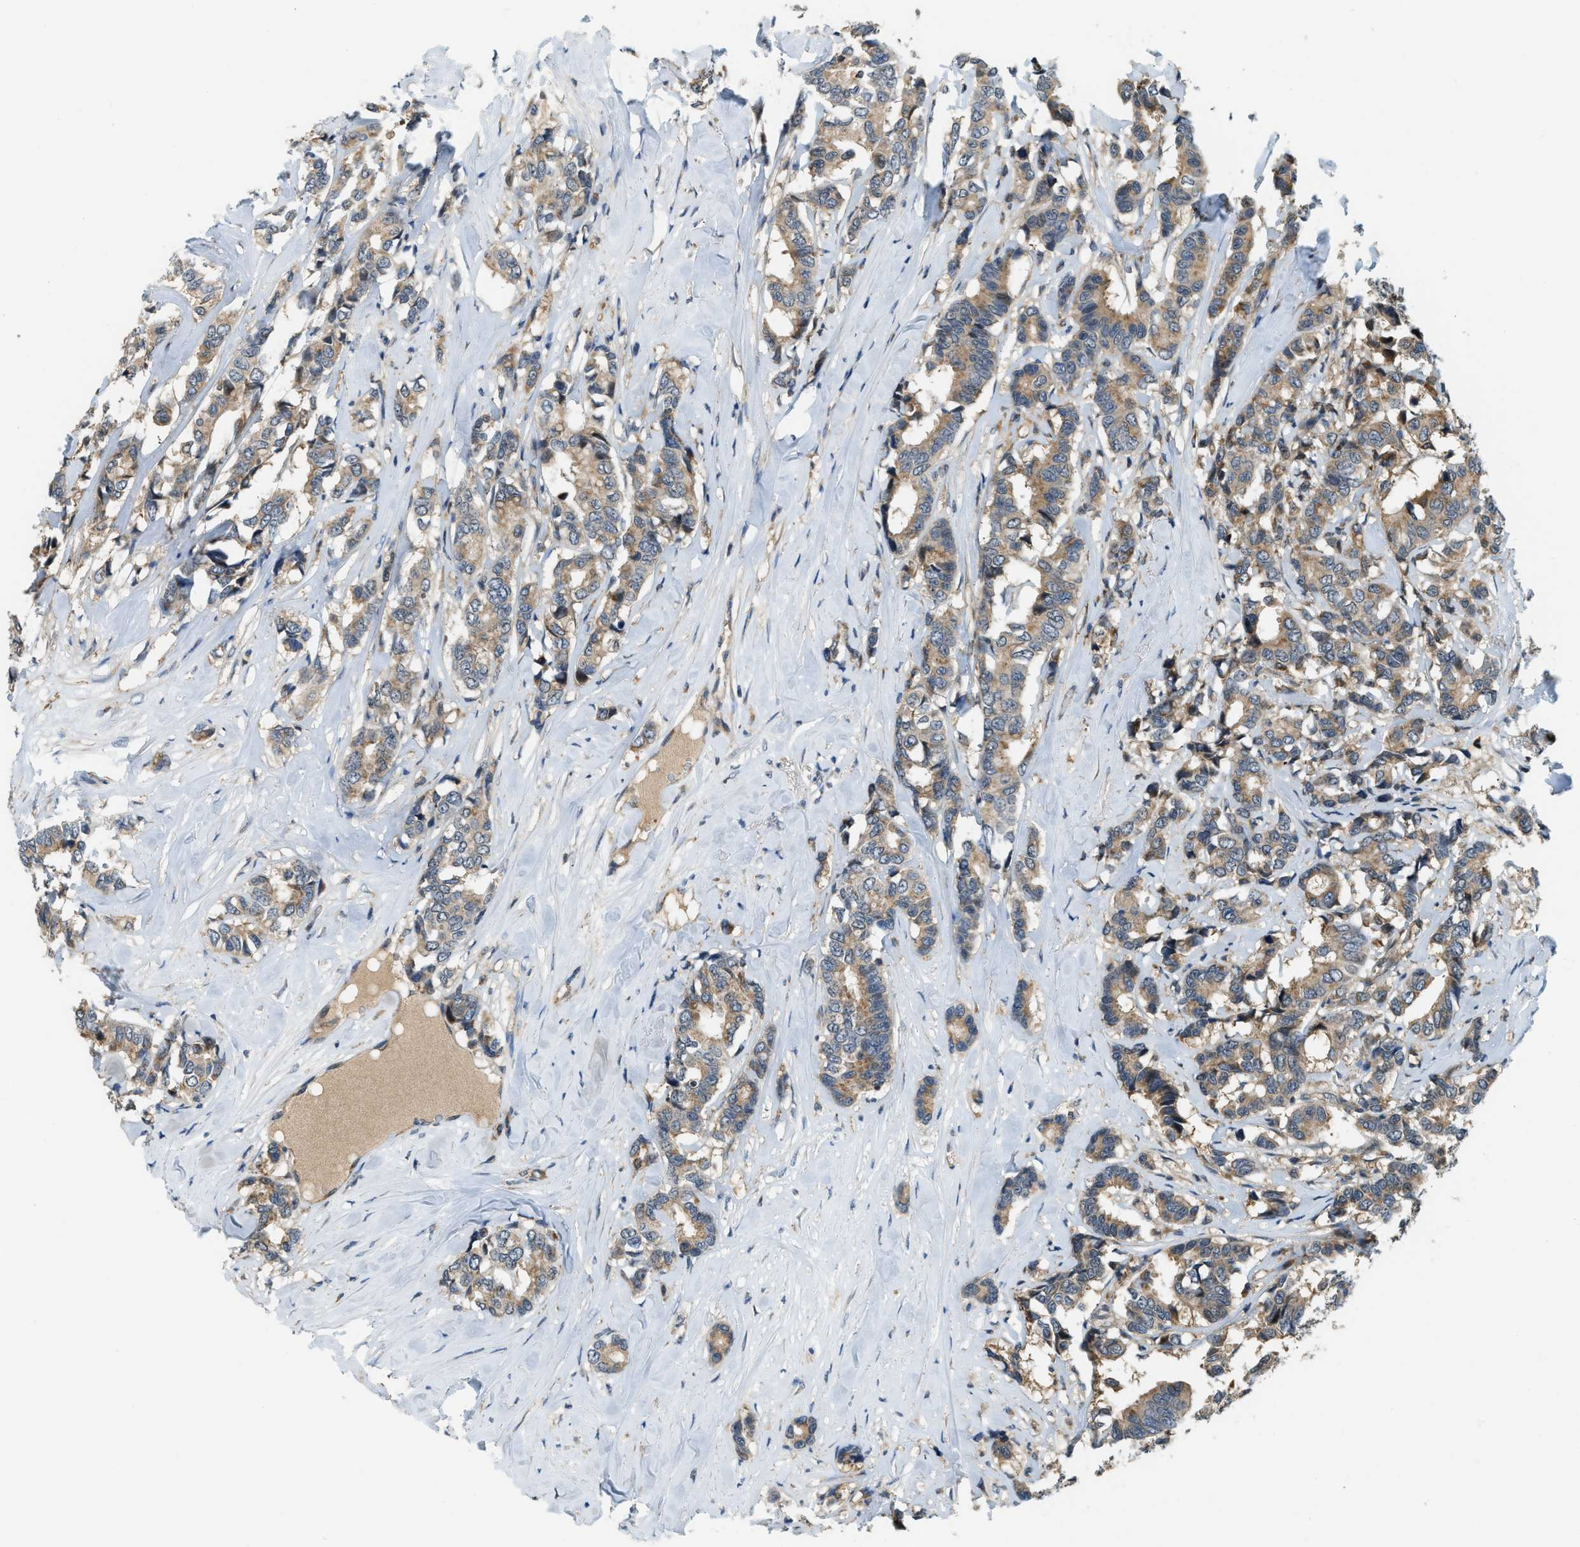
{"staining": {"intensity": "weak", "quantity": ">75%", "location": "cytoplasmic/membranous"}, "tissue": "breast cancer", "cell_type": "Tumor cells", "image_type": "cancer", "snomed": [{"axis": "morphology", "description": "Duct carcinoma"}, {"axis": "topography", "description": "Breast"}], "caption": "Human breast invasive ductal carcinoma stained with a brown dye demonstrates weak cytoplasmic/membranous positive staining in approximately >75% of tumor cells.", "gene": "STARD3NL", "patient": {"sex": "female", "age": 87}}